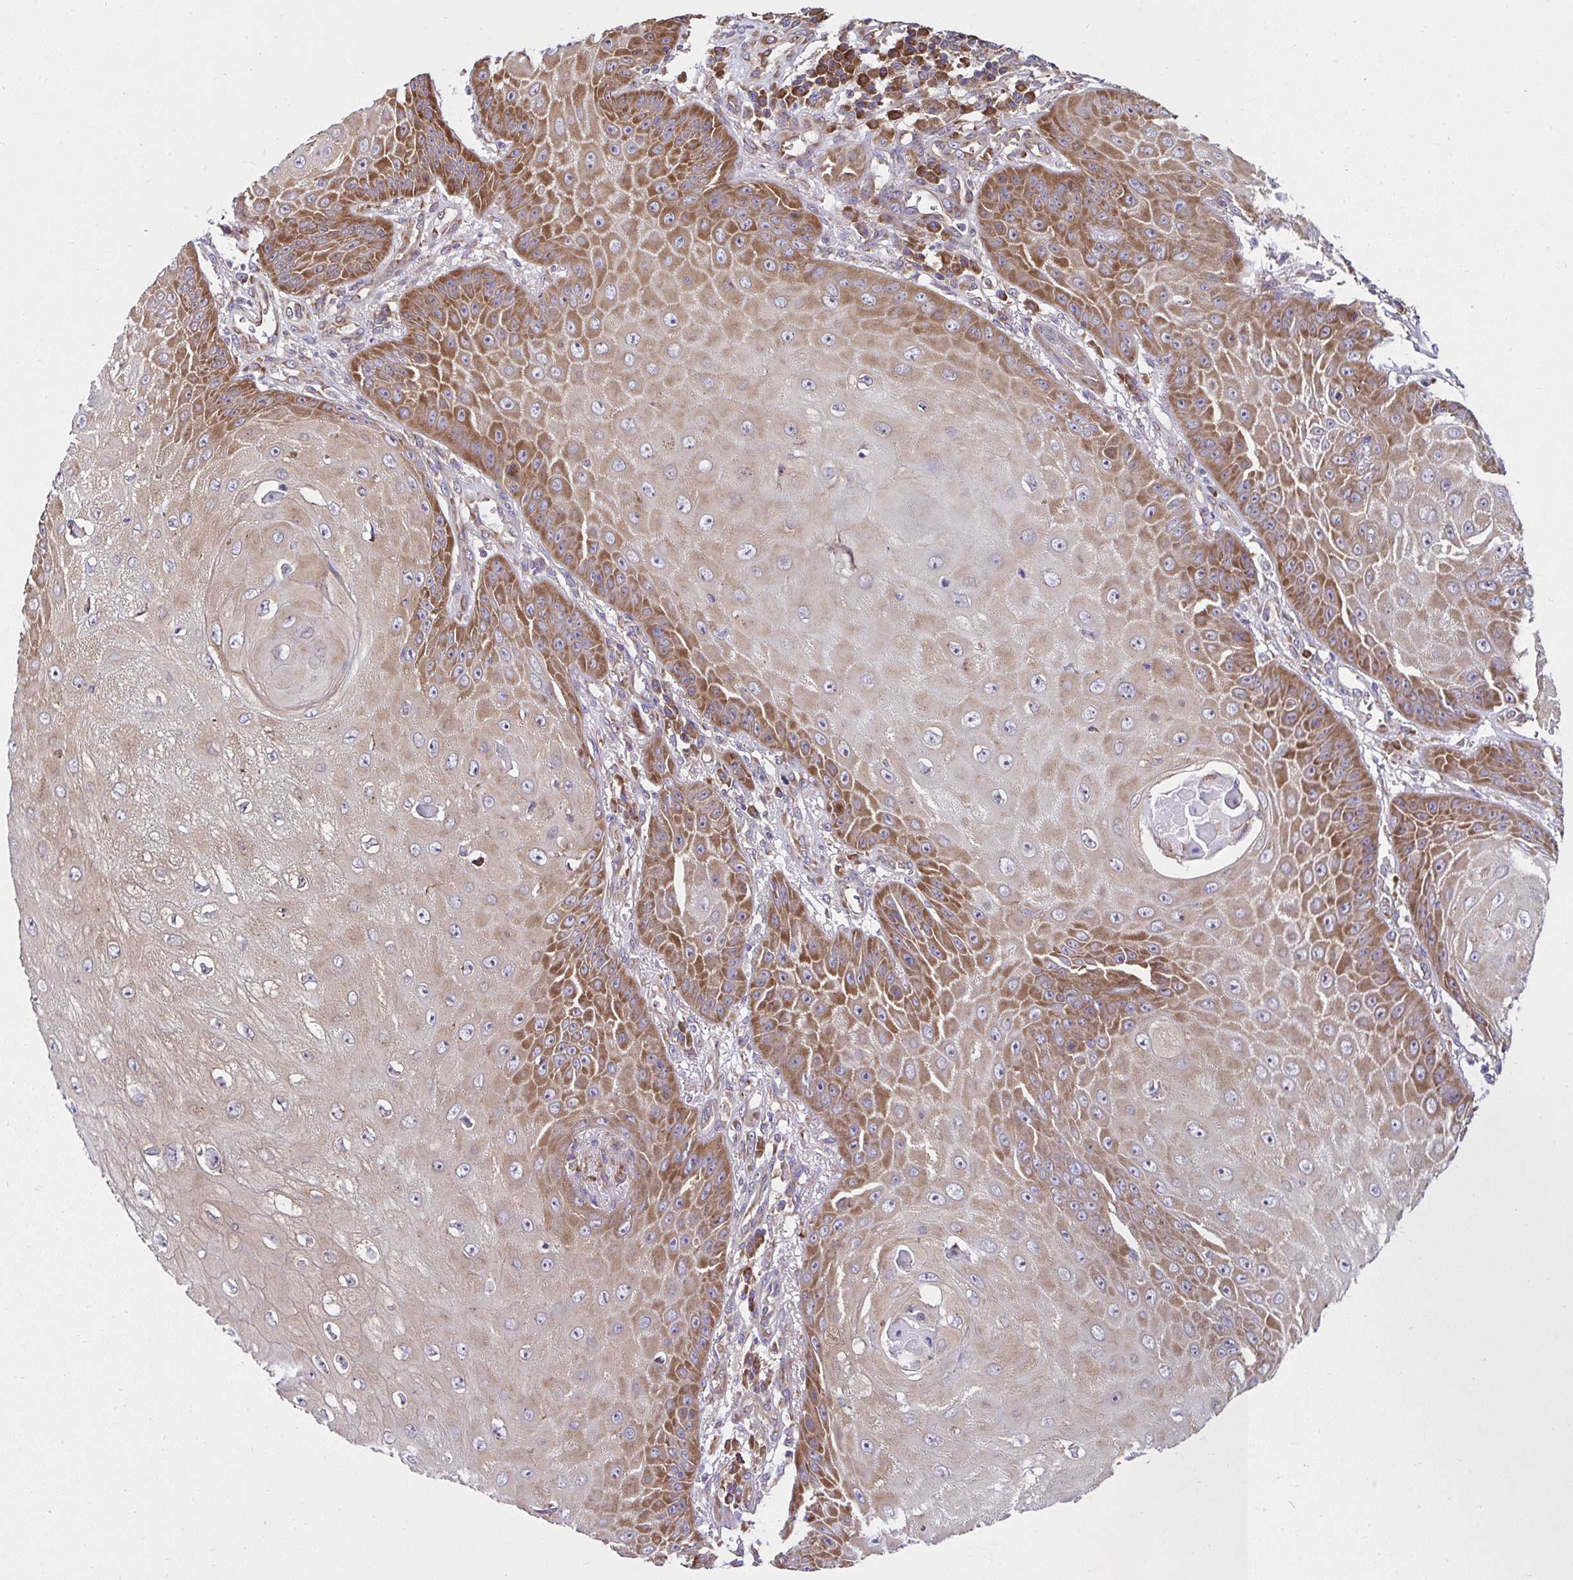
{"staining": {"intensity": "moderate", "quantity": "25%-75%", "location": "cytoplasmic/membranous"}, "tissue": "skin cancer", "cell_type": "Tumor cells", "image_type": "cancer", "snomed": [{"axis": "morphology", "description": "Squamous cell carcinoma, NOS"}, {"axis": "topography", "description": "Skin"}], "caption": "Human skin squamous cell carcinoma stained for a protein (brown) demonstrates moderate cytoplasmic/membranous positive staining in approximately 25%-75% of tumor cells.", "gene": "RPS7", "patient": {"sex": "male", "age": 70}}